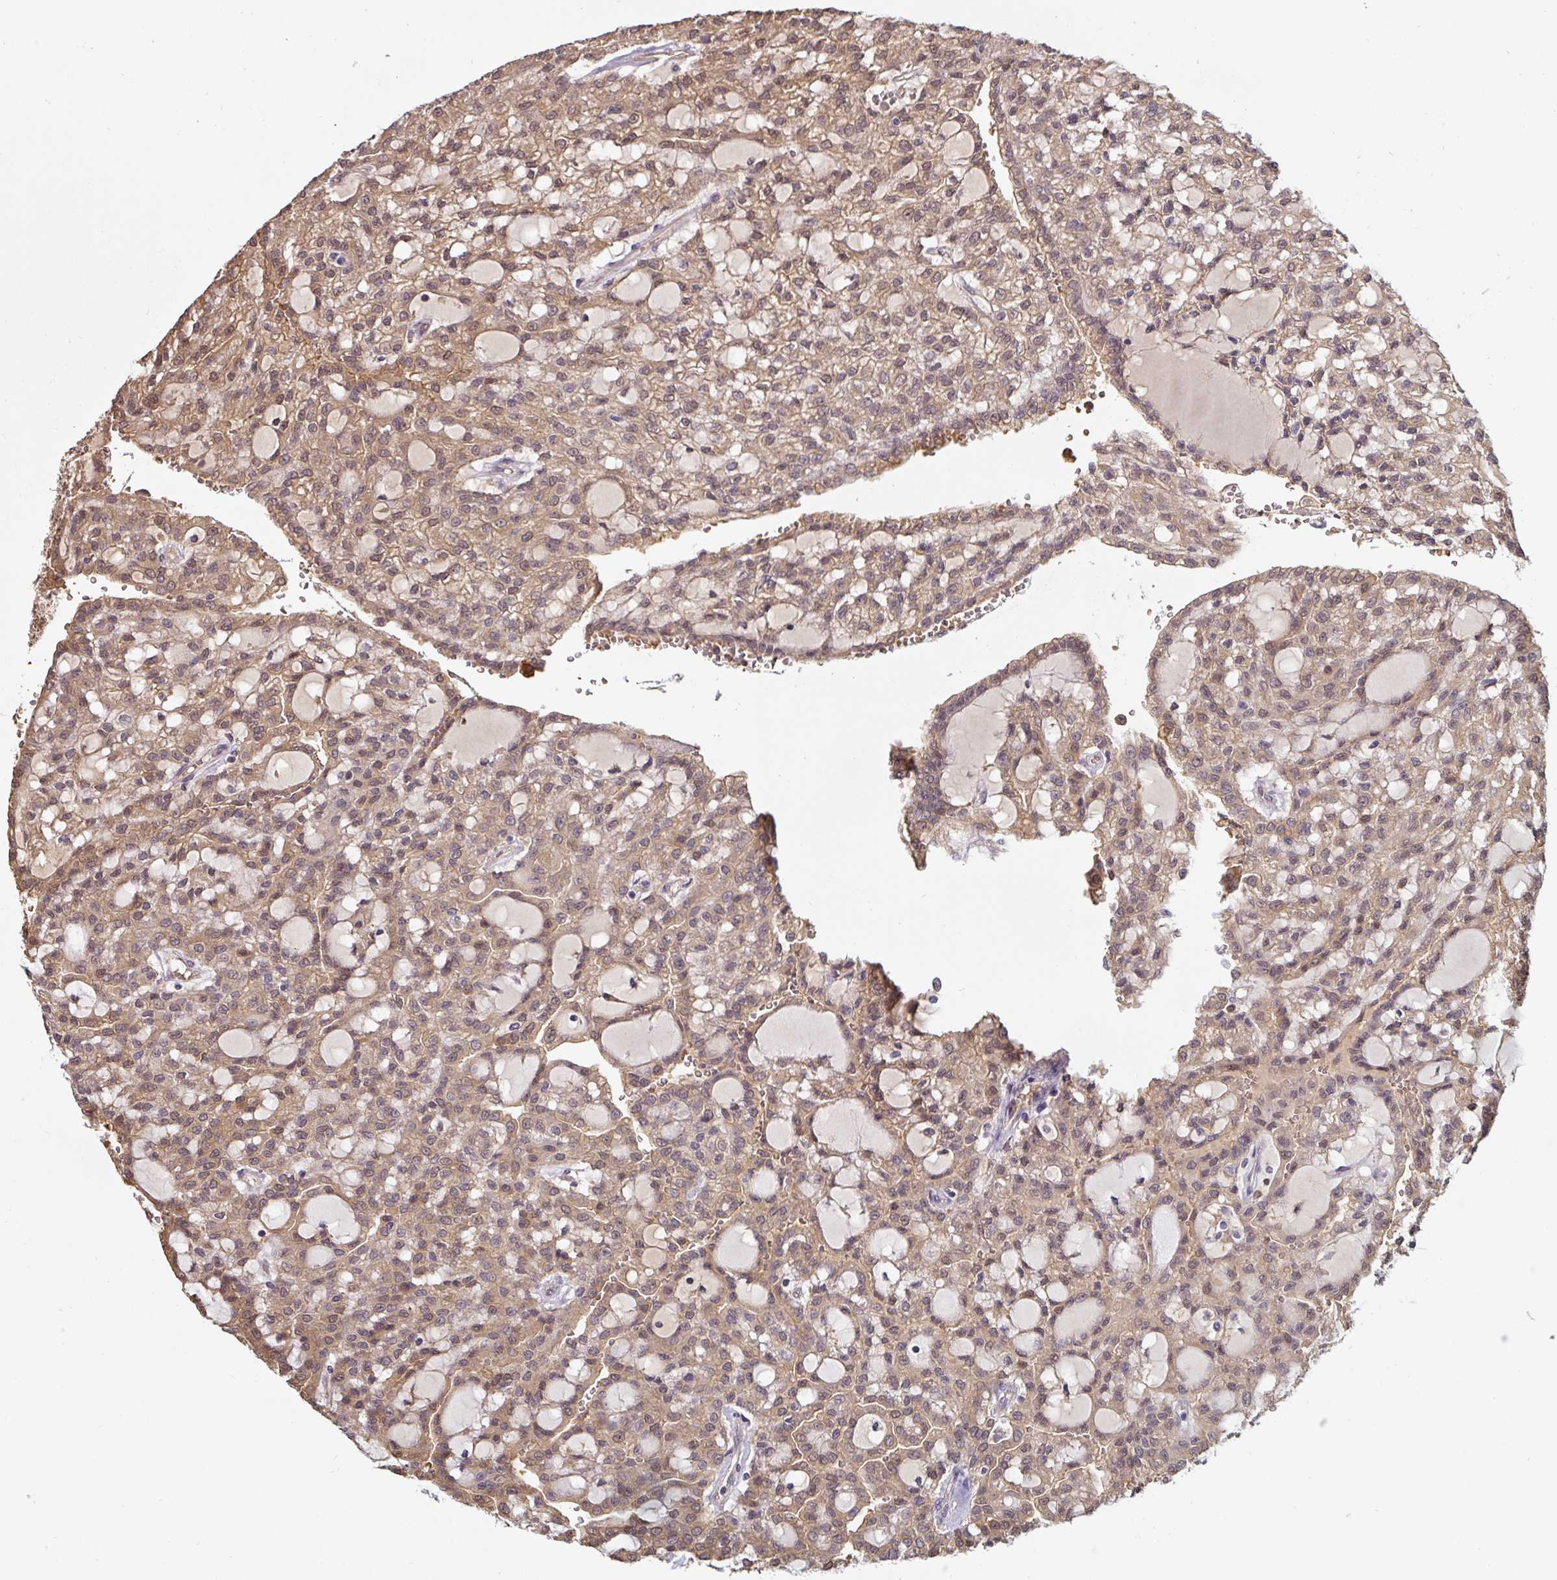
{"staining": {"intensity": "moderate", "quantity": ">75%", "location": "cytoplasmic/membranous,nuclear"}, "tissue": "renal cancer", "cell_type": "Tumor cells", "image_type": "cancer", "snomed": [{"axis": "morphology", "description": "Adenocarcinoma, NOS"}, {"axis": "topography", "description": "Kidney"}], "caption": "Brown immunohistochemical staining in renal cancer exhibits moderate cytoplasmic/membranous and nuclear positivity in approximately >75% of tumor cells. (brown staining indicates protein expression, while blue staining denotes nuclei).", "gene": "ST13", "patient": {"sex": "male", "age": 63}}